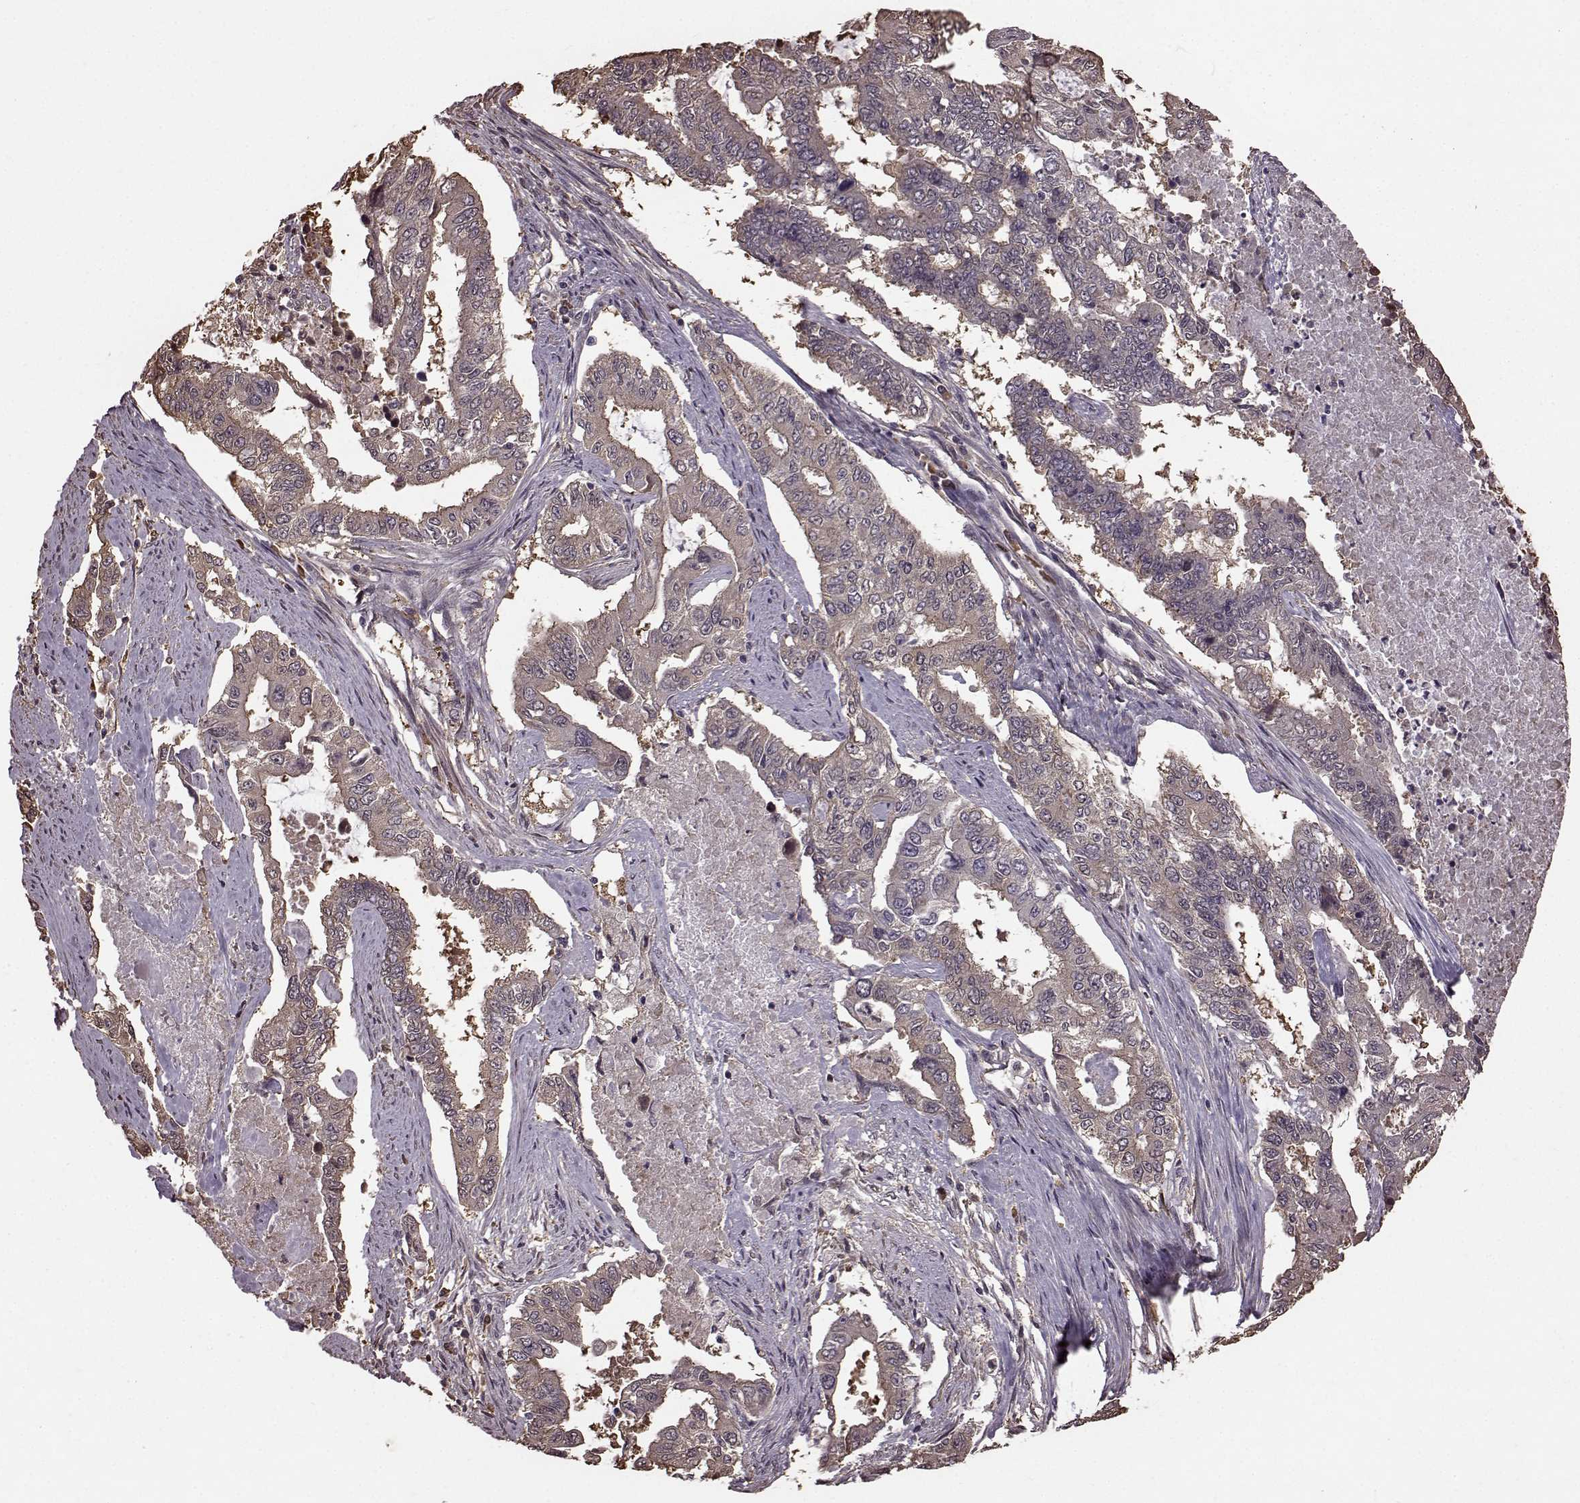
{"staining": {"intensity": "weak", "quantity": "<25%", "location": "cytoplasmic/membranous"}, "tissue": "endometrial cancer", "cell_type": "Tumor cells", "image_type": "cancer", "snomed": [{"axis": "morphology", "description": "Adenocarcinoma, NOS"}, {"axis": "topography", "description": "Uterus"}], "caption": "Human endometrial cancer stained for a protein using immunohistochemistry (IHC) displays no expression in tumor cells.", "gene": "NME1-NME2", "patient": {"sex": "female", "age": 59}}